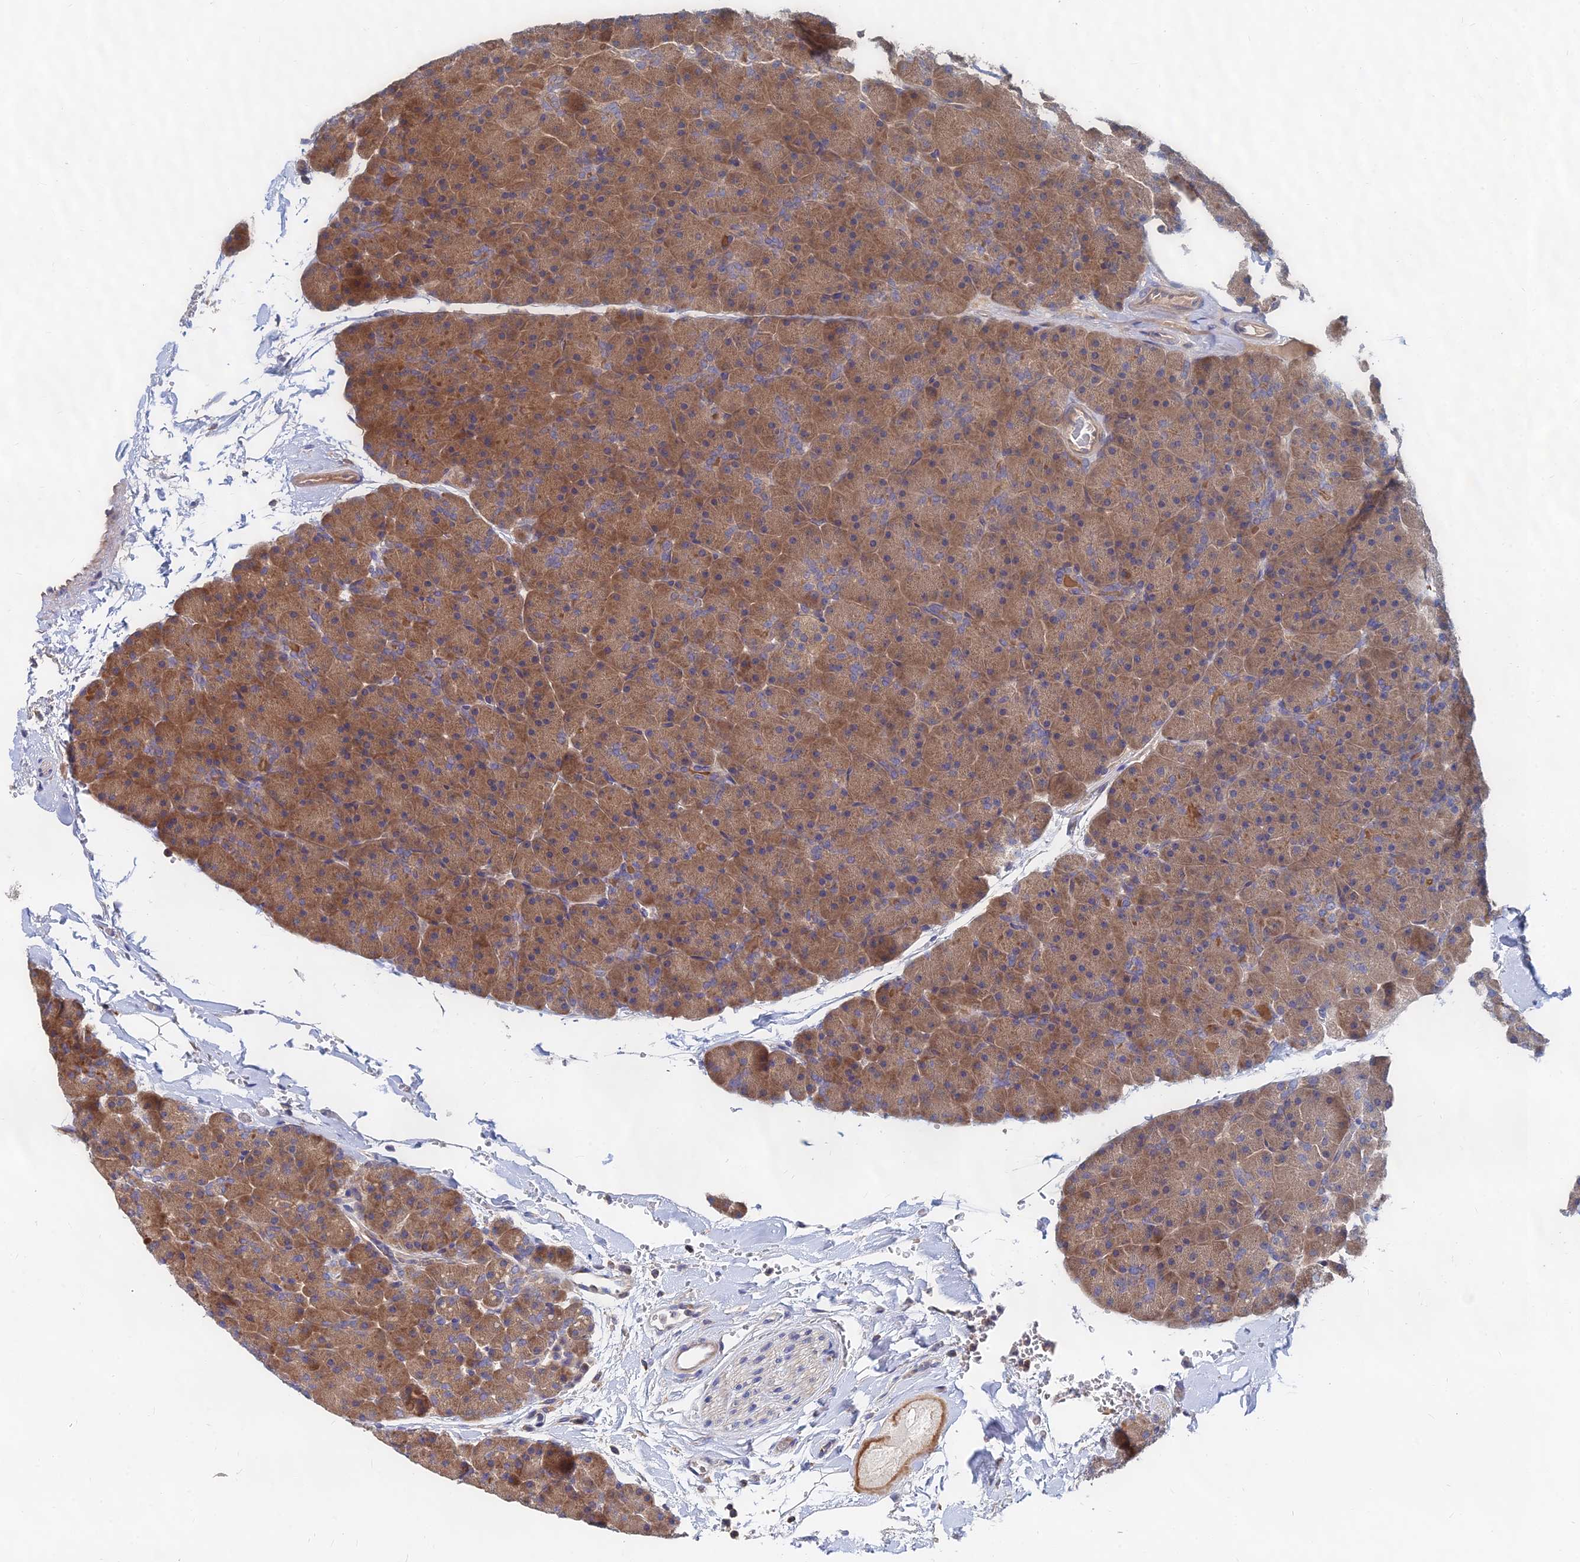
{"staining": {"intensity": "moderate", "quantity": ">75%", "location": "cytoplasmic/membranous"}, "tissue": "pancreas", "cell_type": "Exocrine glandular cells", "image_type": "normal", "snomed": [{"axis": "morphology", "description": "Normal tissue, NOS"}, {"axis": "topography", "description": "Pancreas"}], "caption": "Exocrine glandular cells display medium levels of moderate cytoplasmic/membranous expression in about >75% of cells in normal pancreas.", "gene": "CCZ1B", "patient": {"sex": "male", "age": 36}}